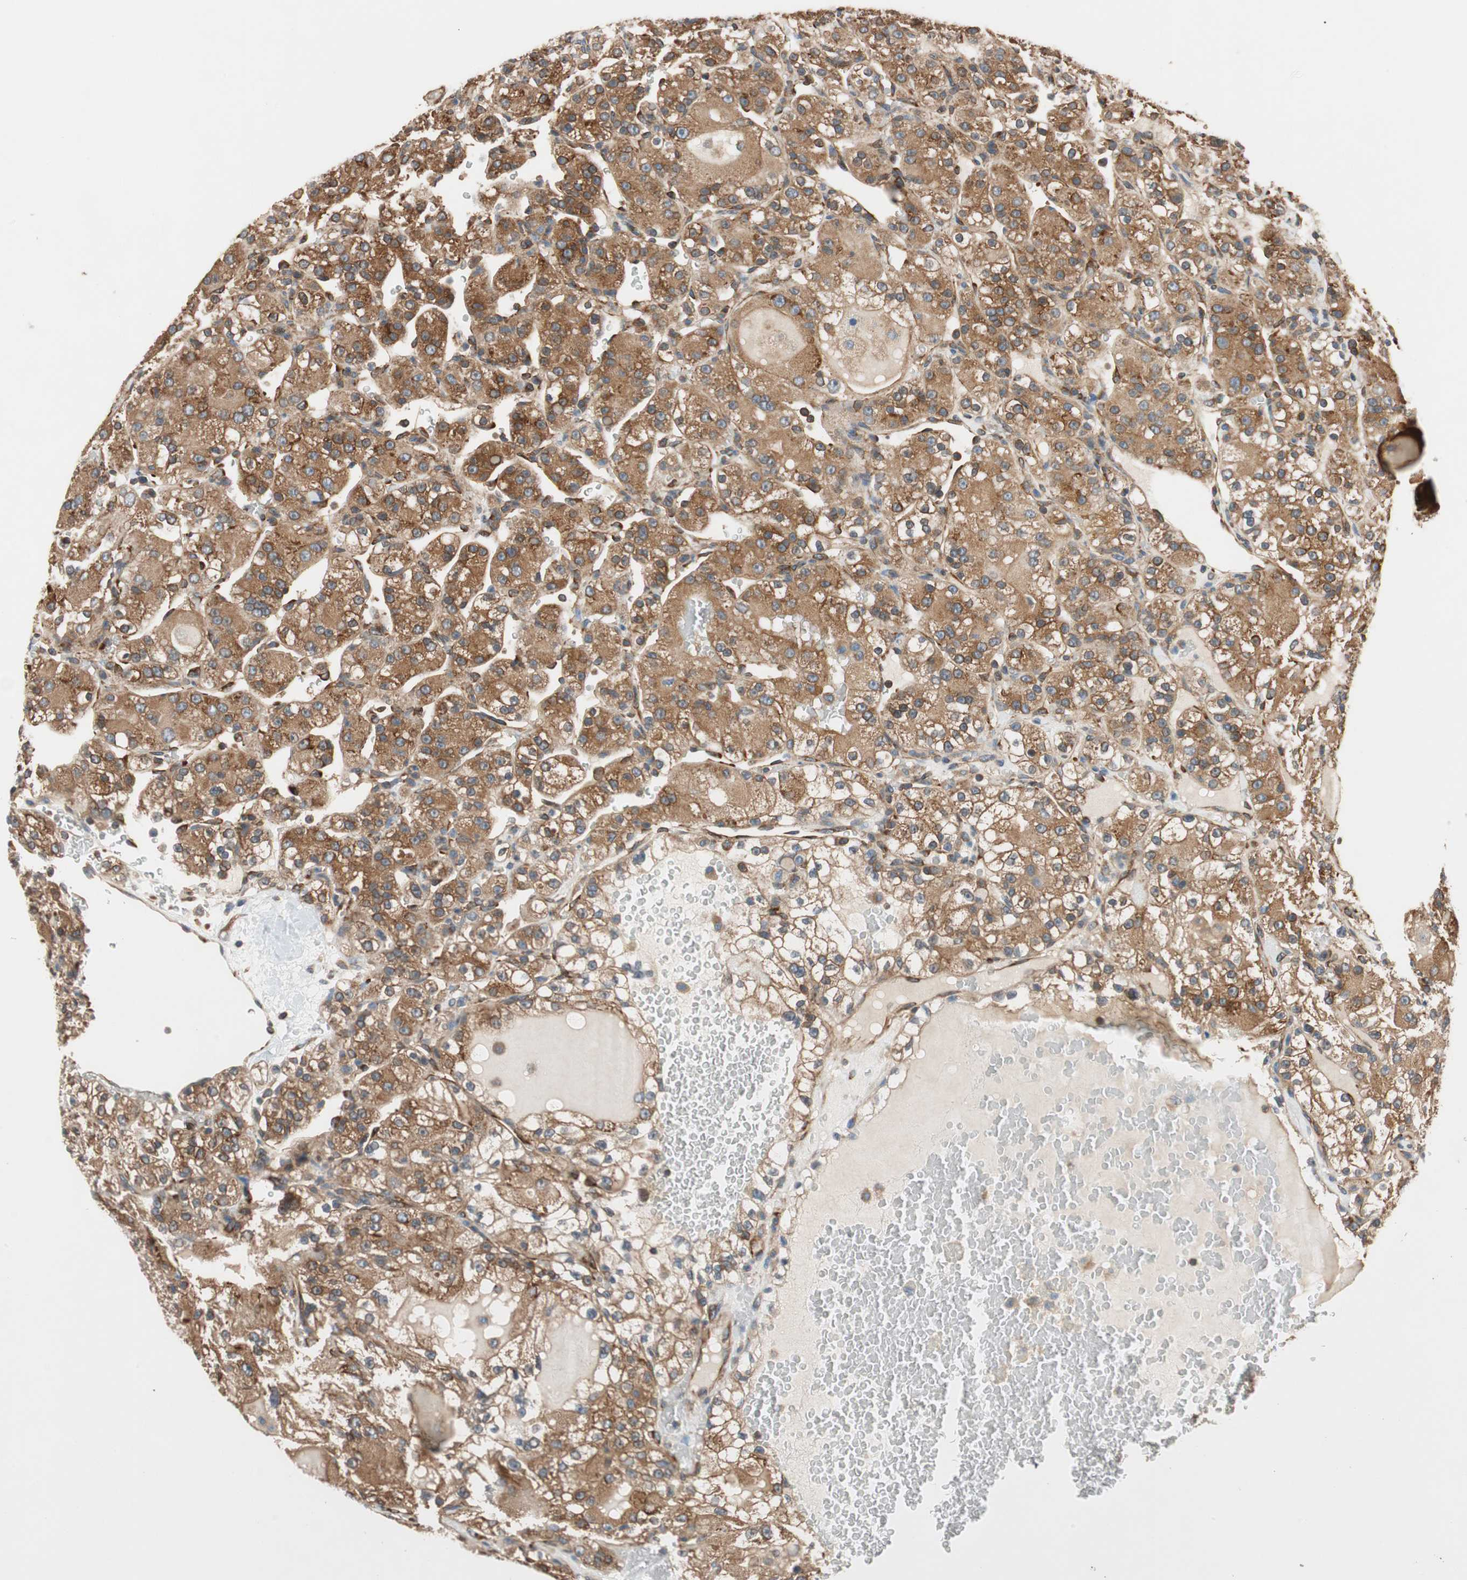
{"staining": {"intensity": "strong", "quantity": ">75%", "location": "cytoplasmic/membranous"}, "tissue": "renal cancer", "cell_type": "Tumor cells", "image_type": "cancer", "snomed": [{"axis": "morphology", "description": "Normal tissue, NOS"}, {"axis": "morphology", "description": "Adenocarcinoma, NOS"}, {"axis": "topography", "description": "Kidney"}], "caption": "Adenocarcinoma (renal) was stained to show a protein in brown. There is high levels of strong cytoplasmic/membranous staining in approximately >75% of tumor cells.", "gene": "WASL", "patient": {"sex": "male", "age": 61}}